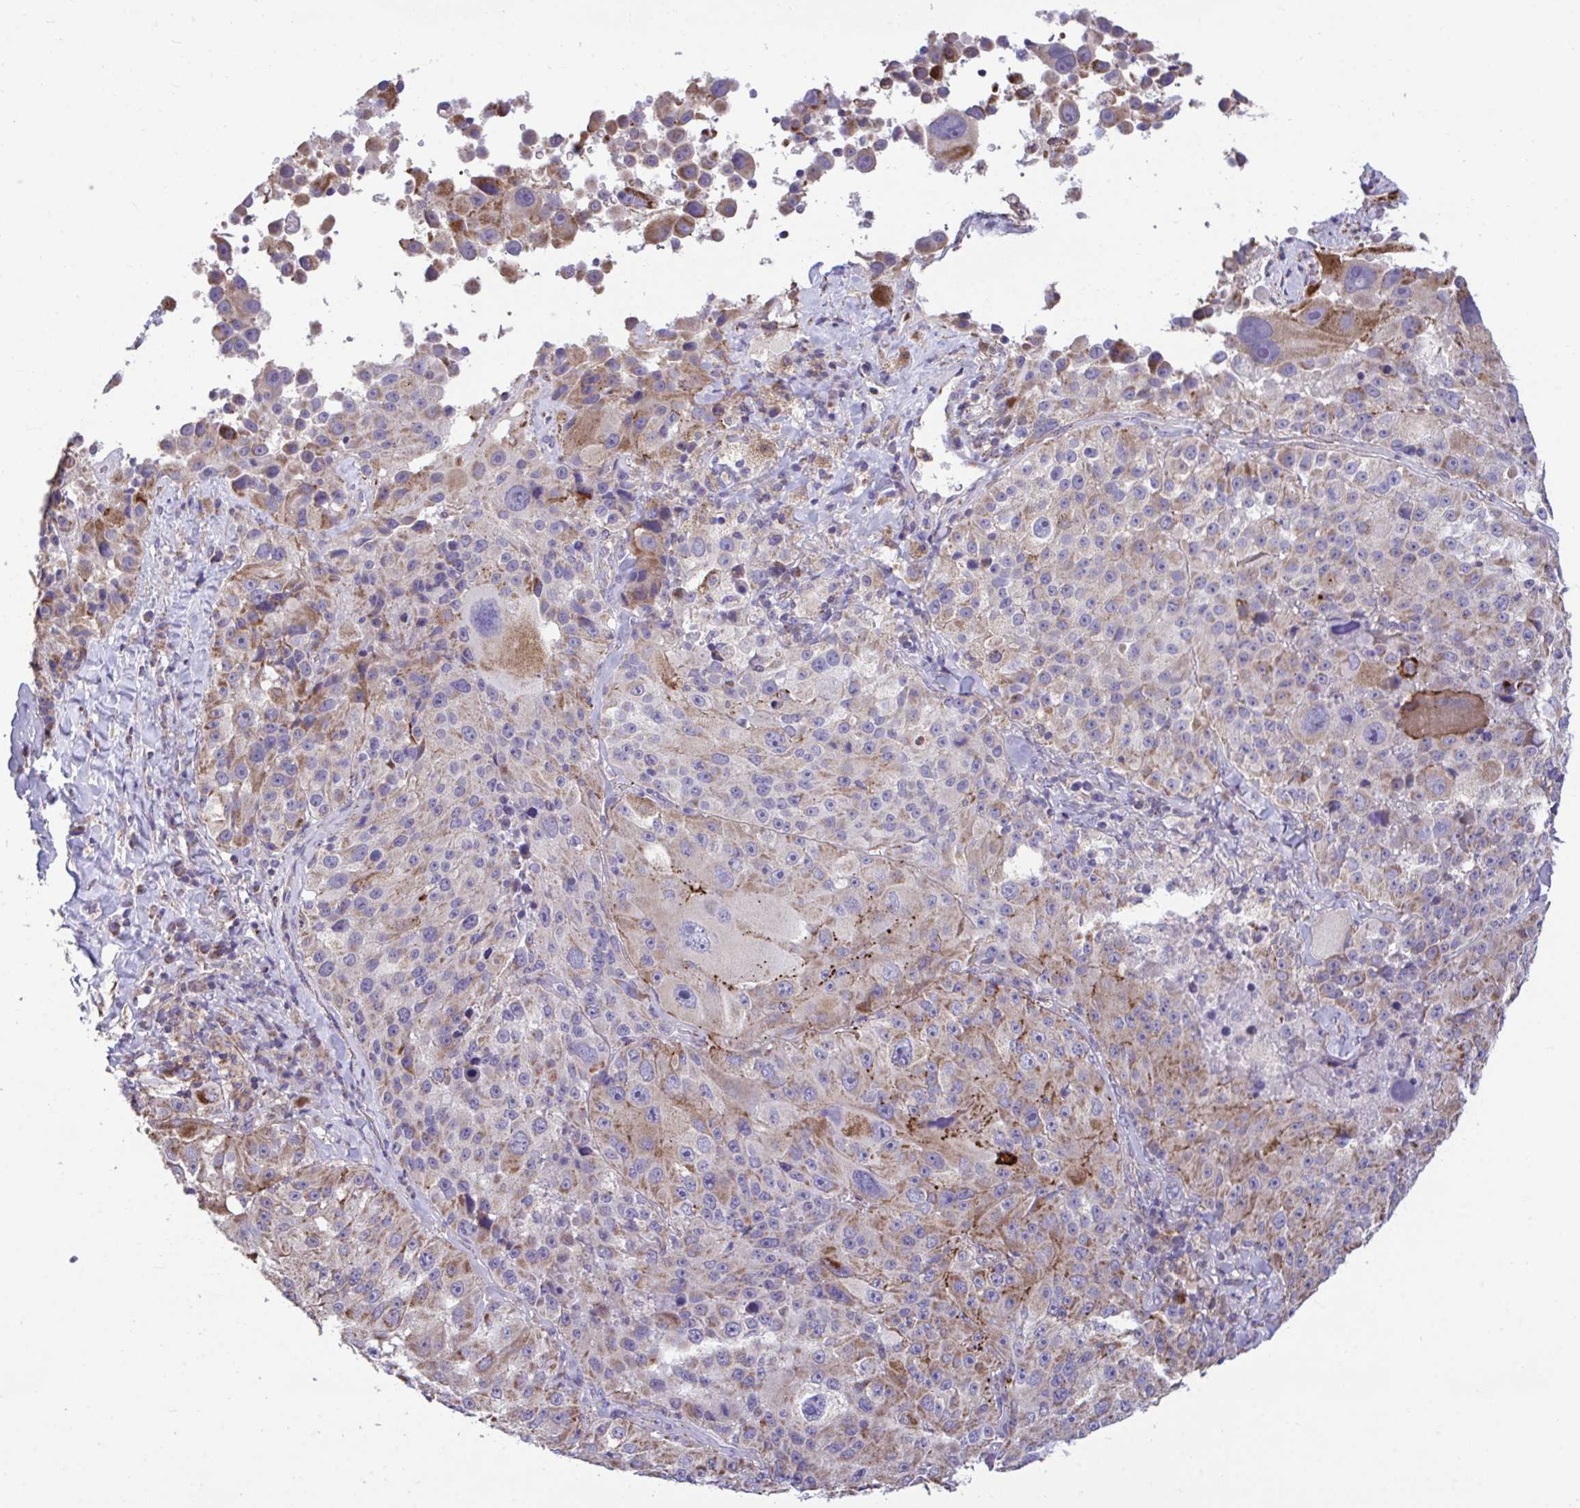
{"staining": {"intensity": "moderate", "quantity": "<25%", "location": "cytoplasmic/membranous"}, "tissue": "melanoma", "cell_type": "Tumor cells", "image_type": "cancer", "snomed": [{"axis": "morphology", "description": "Malignant melanoma, Metastatic site"}, {"axis": "topography", "description": "Lymph node"}], "caption": "A photomicrograph of human malignant melanoma (metastatic site) stained for a protein reveals moderate cytoplasmic/membranous brown staining in tumor cells. (Brightfield microscopy of DAB IHC at high magnification).", "gene": "SARS2", "patient": {"sex": "male", "age": 62}}